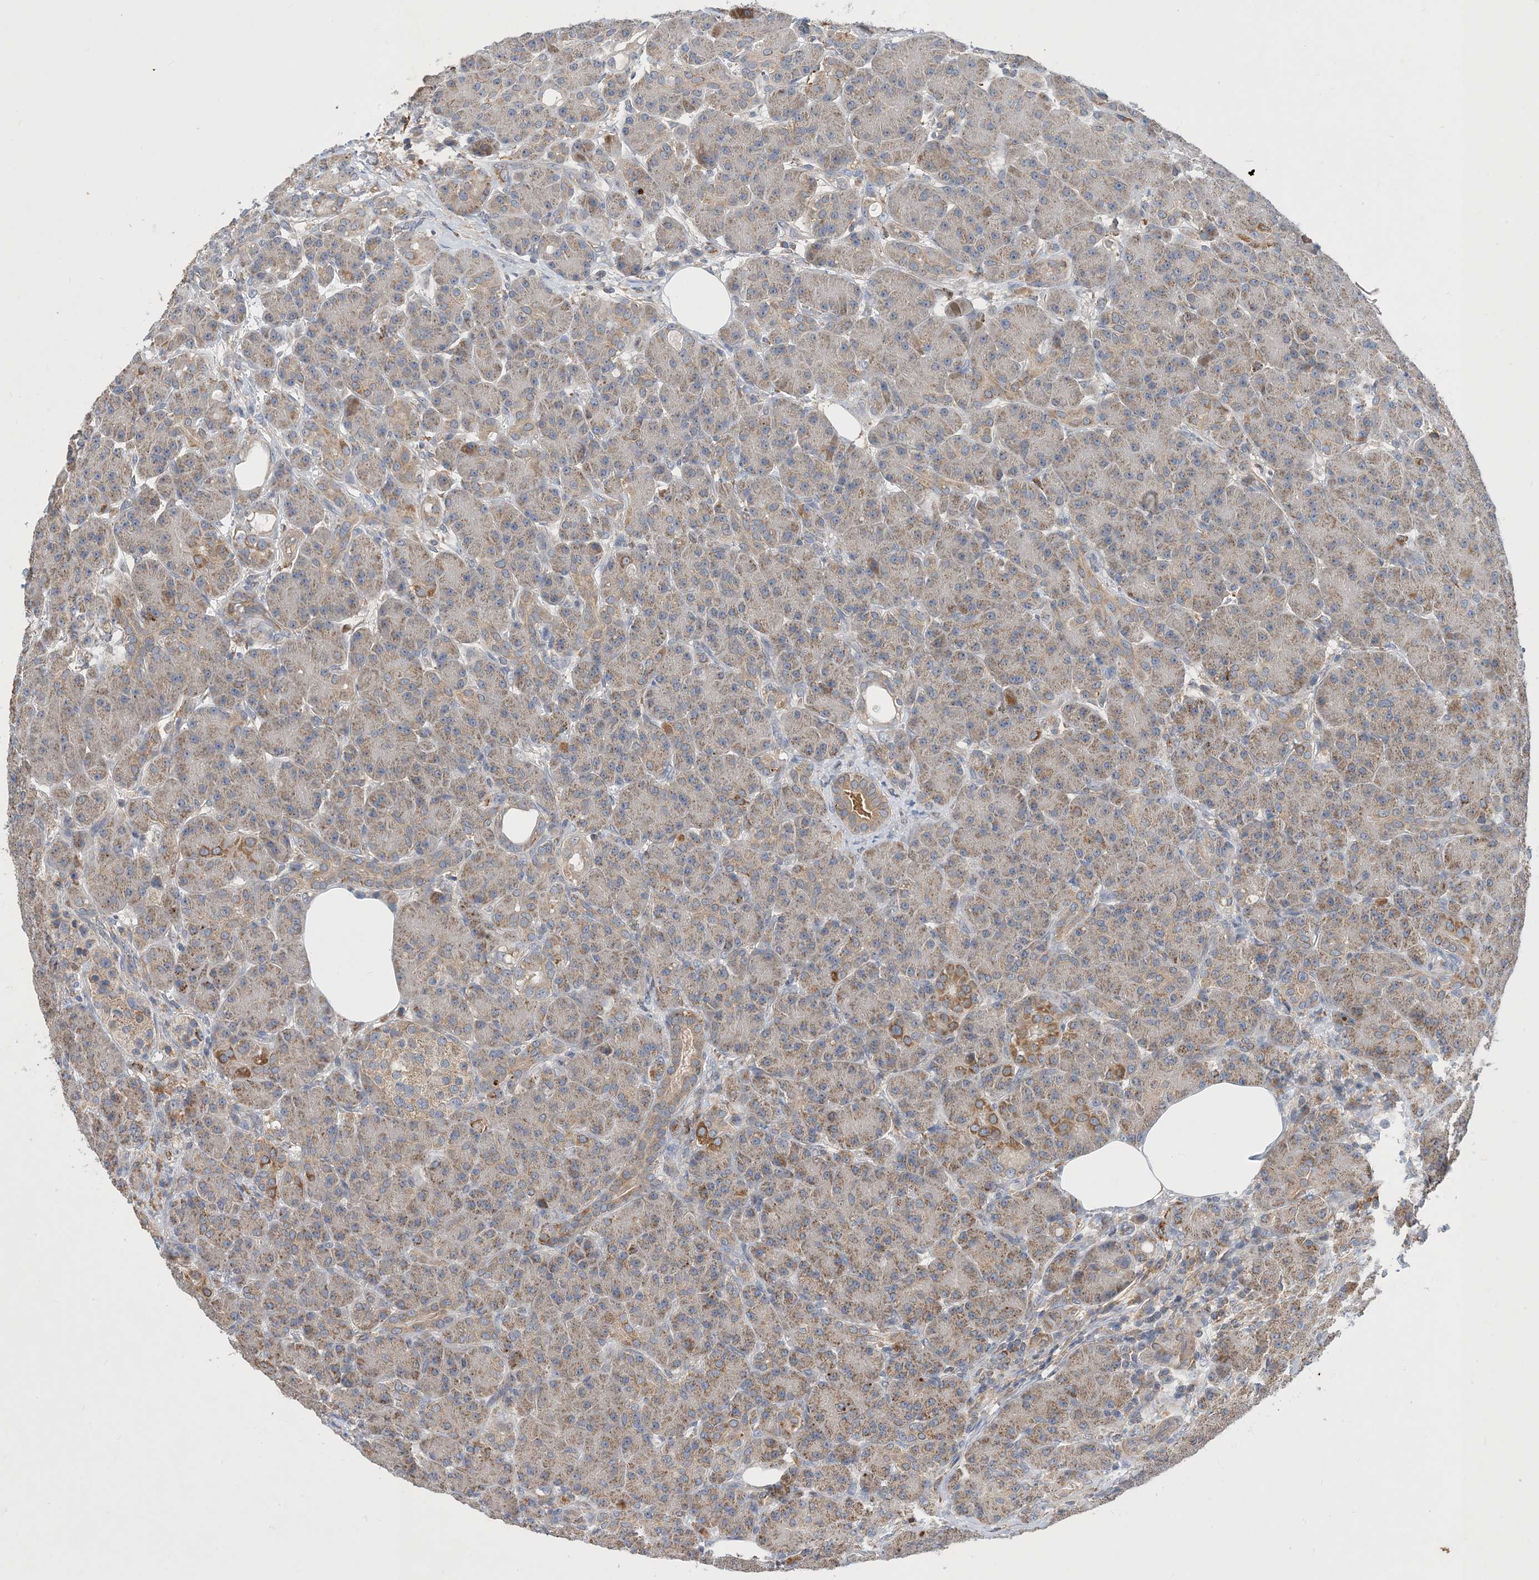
{"staining": {"intensity": "moderate", "quantity": "<25%", "location": "cytoplasmic/membranous"}, "tissue": "pancreas", "cell_type": "Exocrine glandular cells", "image_type": "normal", "snomed": [{"axis": "morphology", "description": "Normal tissue, NOS"}, {"axis": "topography", "description": "Pancreas"}], "caption": "This micrograph reveals benign pancreas stained with immunohistochemistry to label a protein in brown. The cytoplasmic/membranous of exocrine glandular cells show moderate positivity for the protein. Nuclei are counter-stained blue.", "gene": "STK19", "patient": {"sex": "male", "age": 63}}